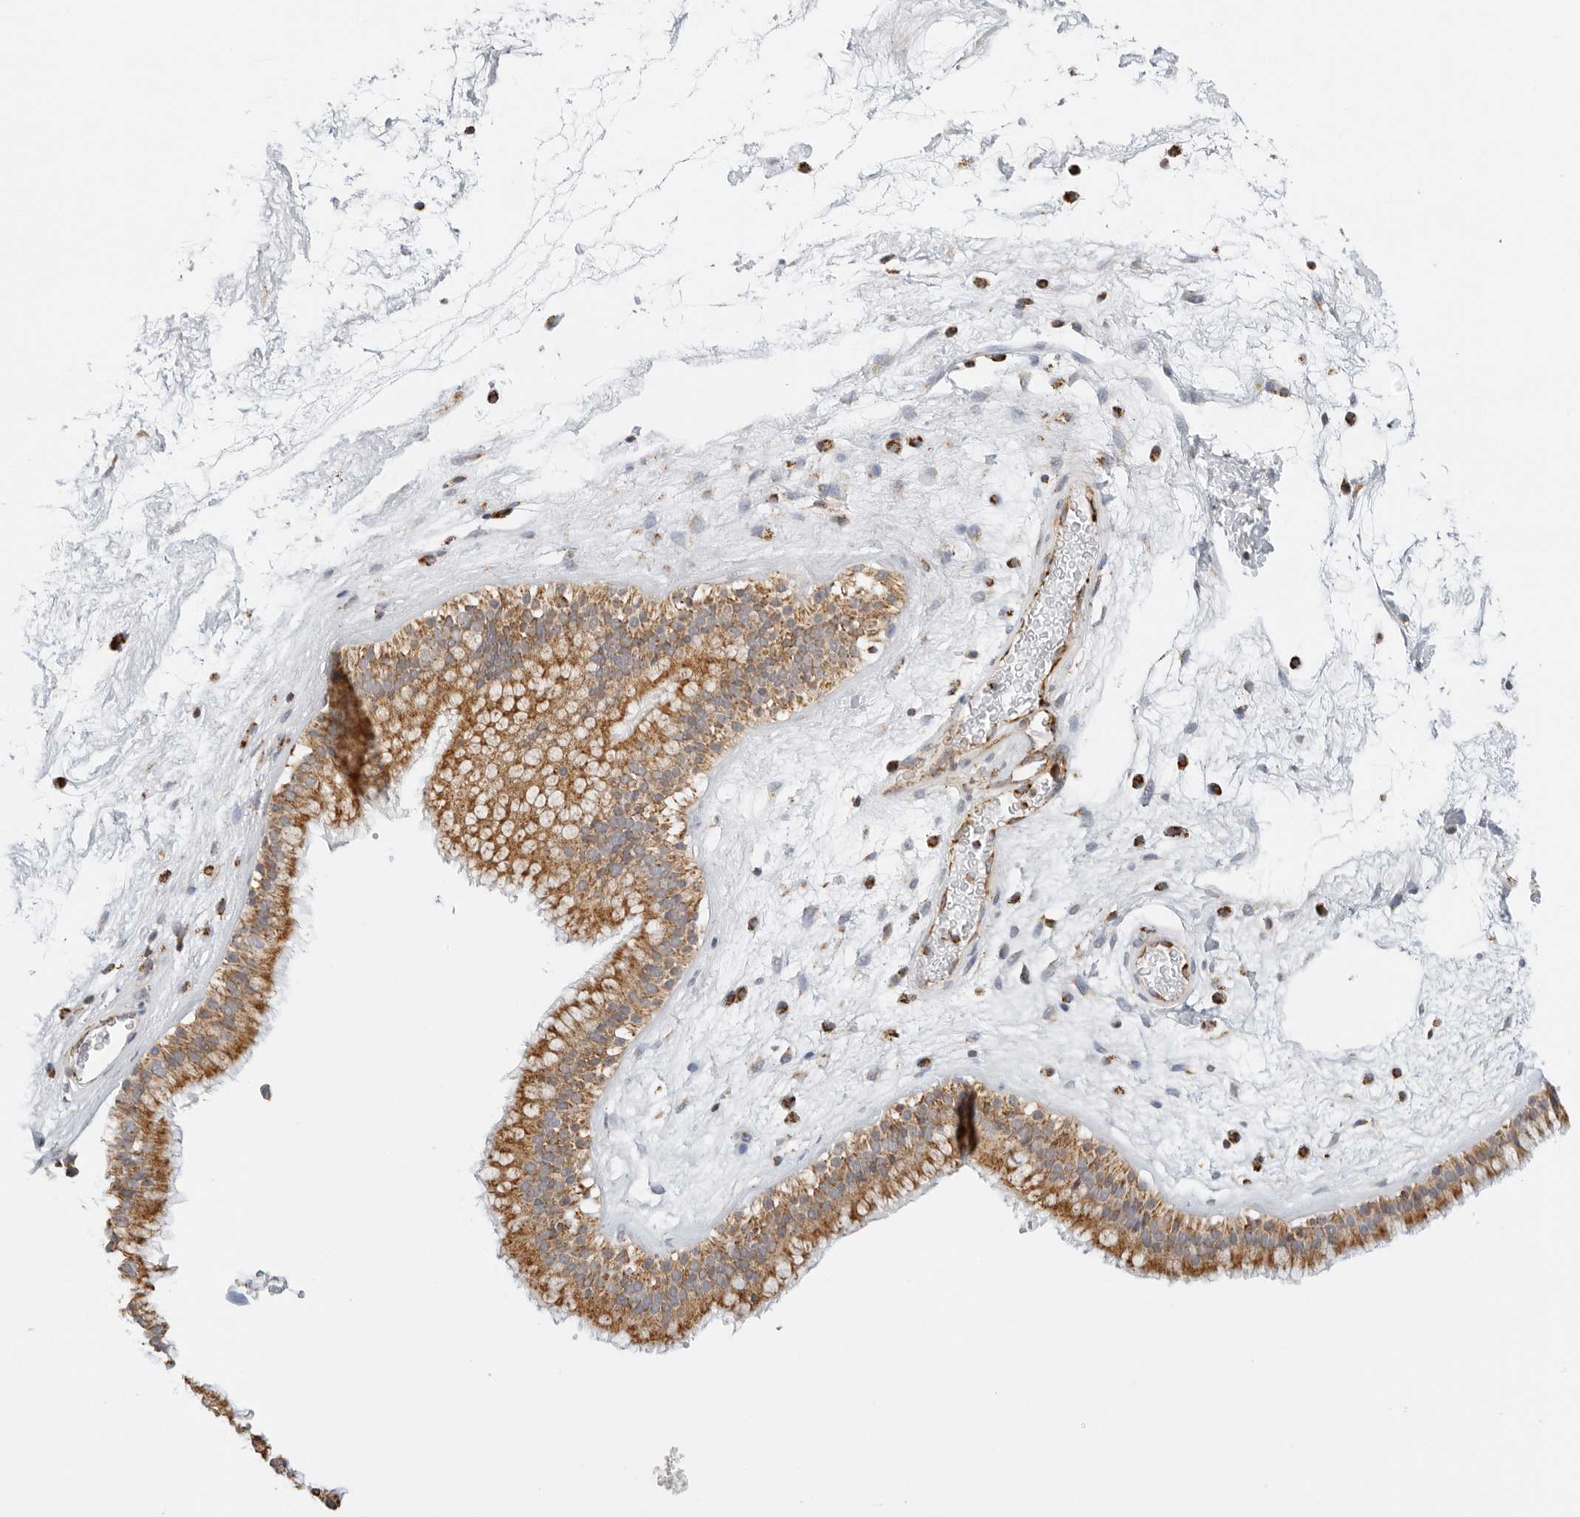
{"staining": {"intensity": "strong", "quantity": ">75%", "location": "cytoplasmic/membranous"}, "tissue": "nasopharynx", "cell_type": "Respiratory epithelial cells", "image_type": "normal", "snomed": [{"axis": "morphology", "description": "Normal tissue, NOS"}, {"axis": "morphology", "description": "Inflammation, NOS"}, {"axis": "topography", "description": "Nasopharynx"}], "caption": "Nasopharynx stained for a protein displays strong cytoplasmic/membranous positivity in respiratory epithelial cells. Ihc stains the protein of interest in brown and the nuclei are stained blue.", "gene": "RC3H1", "patient": {"sex": "male", "age": 48}}